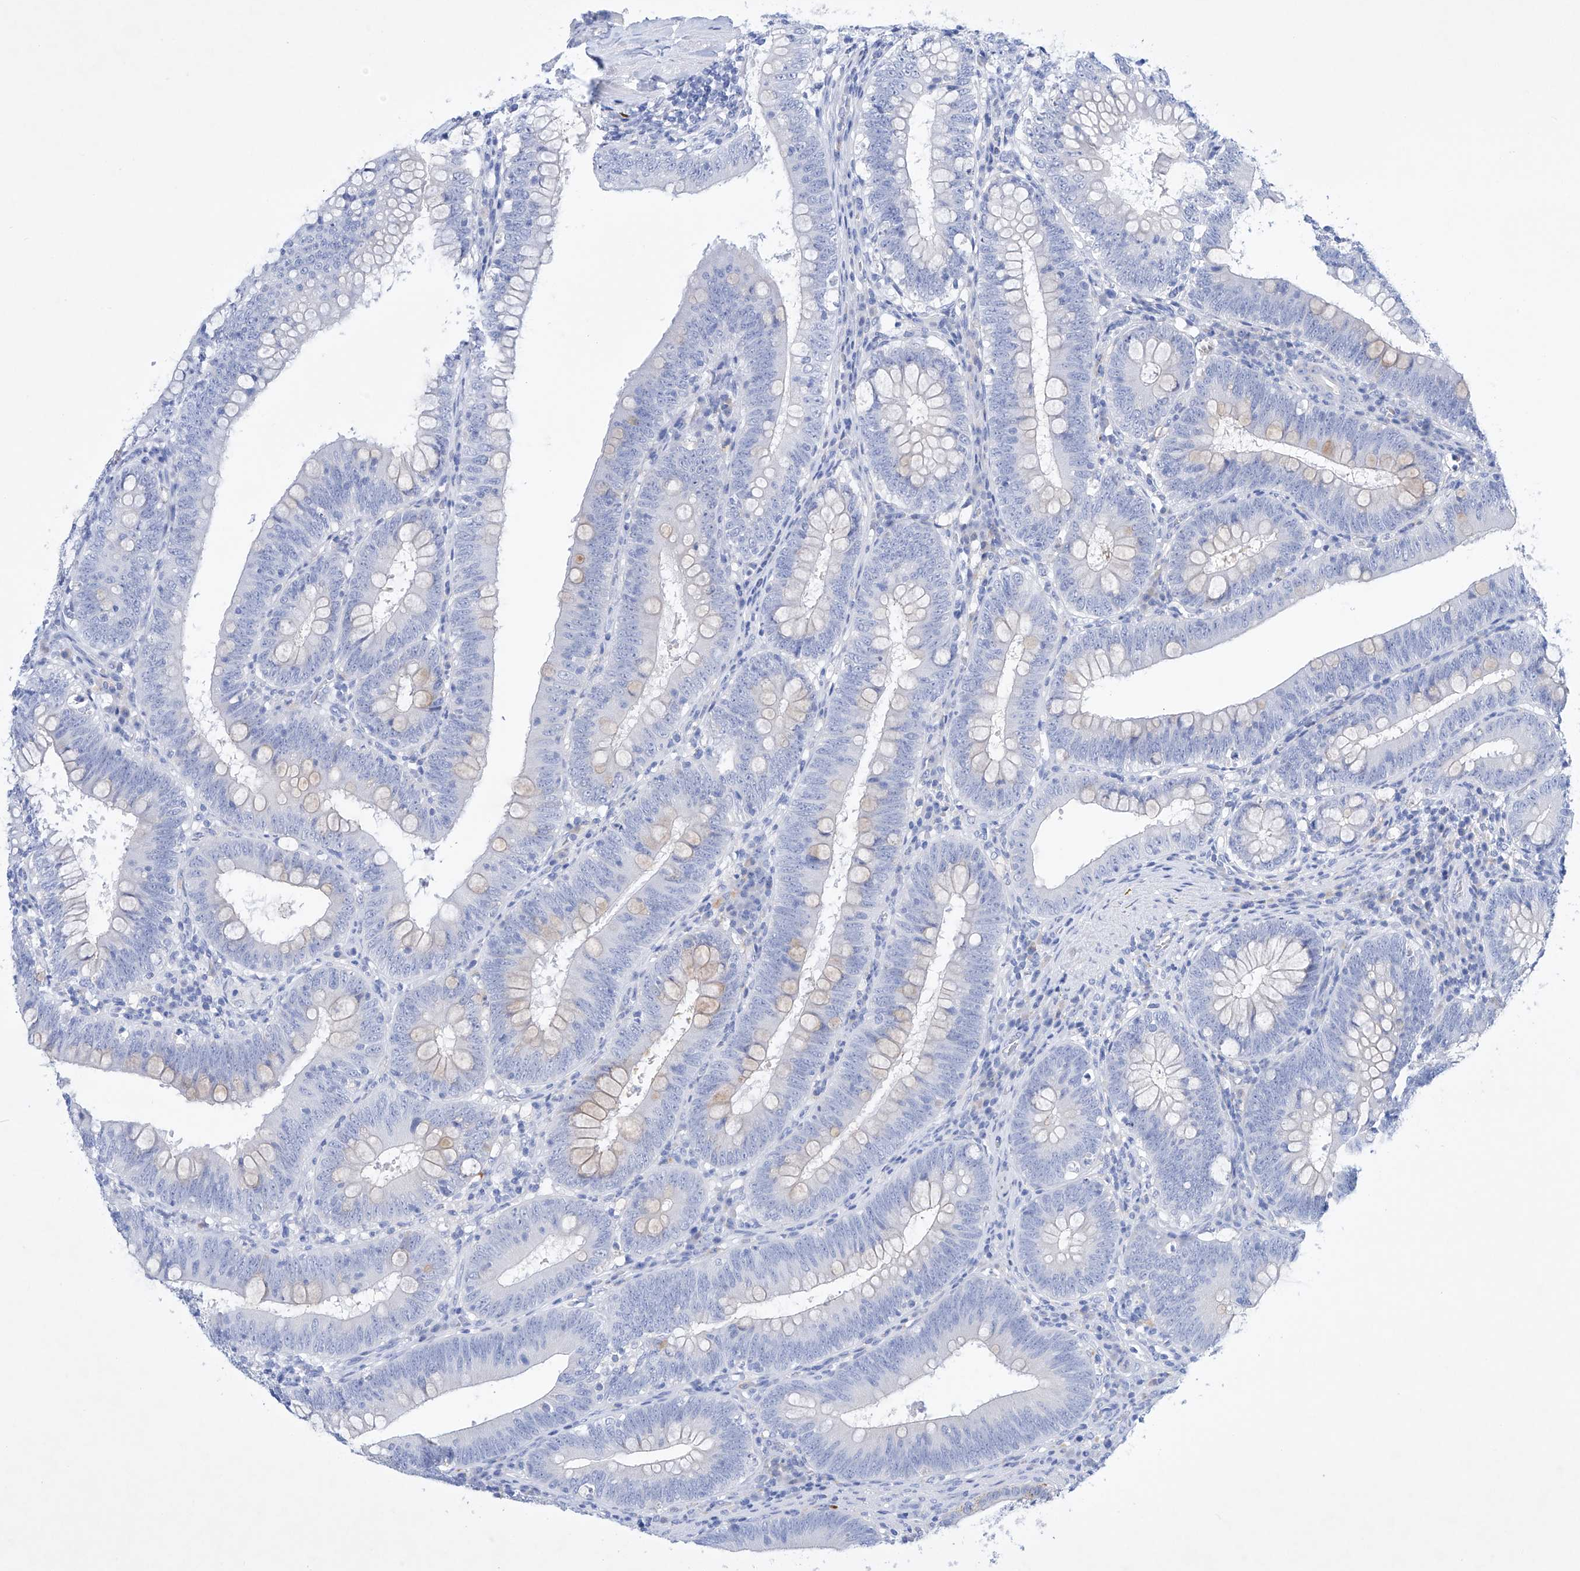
{"staining": {"intensity": "negative", "quantity": "none", "location": "none"}, "tissue": "colorectal cancer", "cell_type": "Tumor cells", "image_type": "cancer", "snomed": [{"axis": "morphology", "description": "Normal tissue, NOS"}, {"axis": "topography", "description": "Colon"}], "caption": "DAB (3,3'-diaminobenzidine) immunohistochemical staining of colorectal cancer shows no significant staining in tumor cells.", "gene": "LURAP1", "patient": {"sex": "female", "age": 82}}